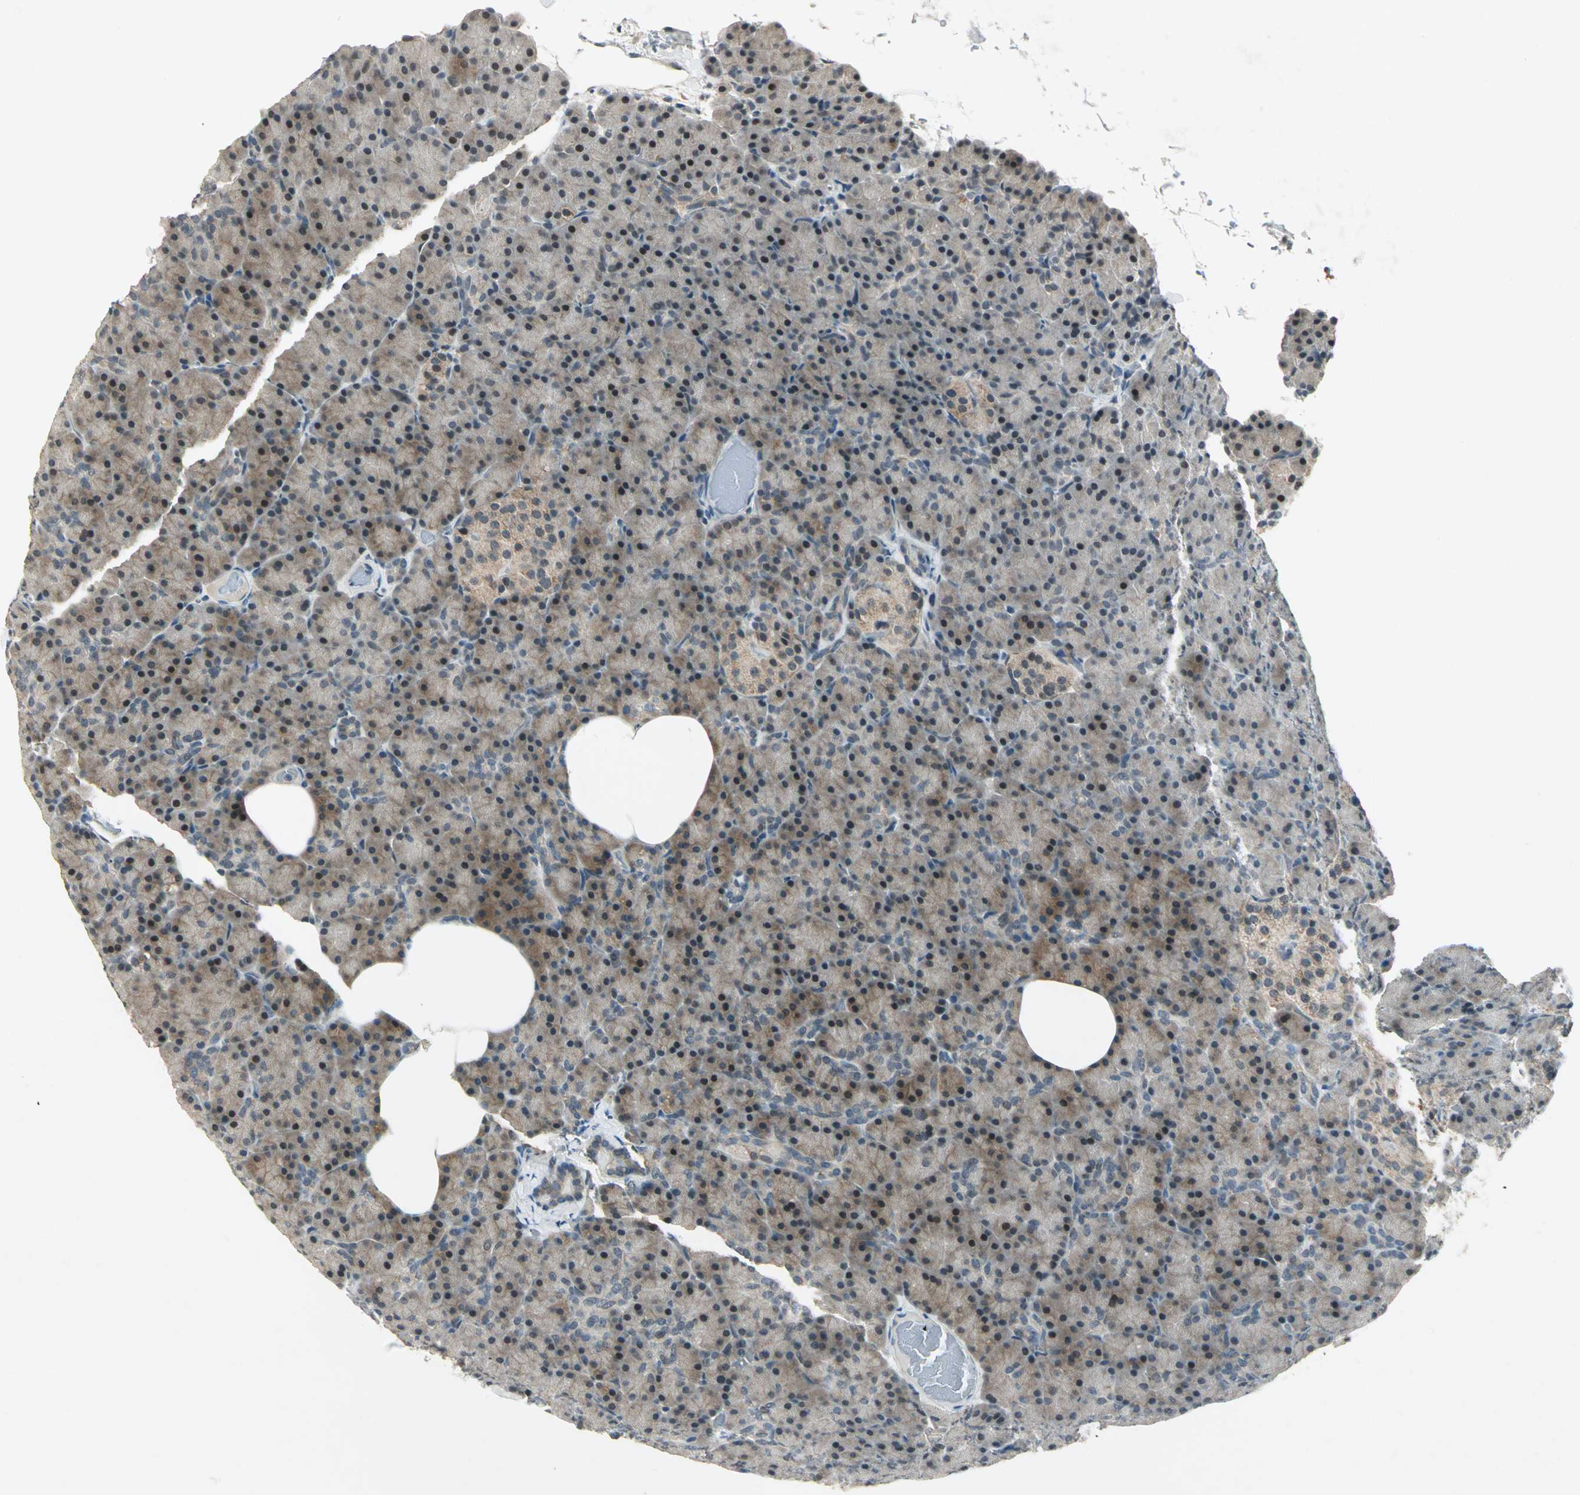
{"staining": {"intensity": "weak", "quantity": "25%-75%", "location": "cytoplasmic/membranous"}, "tissue": "pancreas", "cell_type": "Exocrine glandular cells", "image_type": "normal", "snomed": [{"axis": "morphology", "description": "Normal tissue, NOS"}, {"axis": "topography", "description": "Pancreas"}], "caption": "High-magnification brightfield microscopy of benign pancreas stained with DAB (3,3'-diaminobenzidine) (brown) and counterstained with hematoxylin (blue). exocrine glandular cells exhibit weak cytoplasmic/membranous positivity is seen in about25%-75% of cells. Using DAB (3,3'-diaminobenzidine) (brown) and hematoxylin (blue) stains, captured at high magnification using brightfield microscopy.", "gene": "RAD17", "patient": {"sex": "female", "age": 43}}